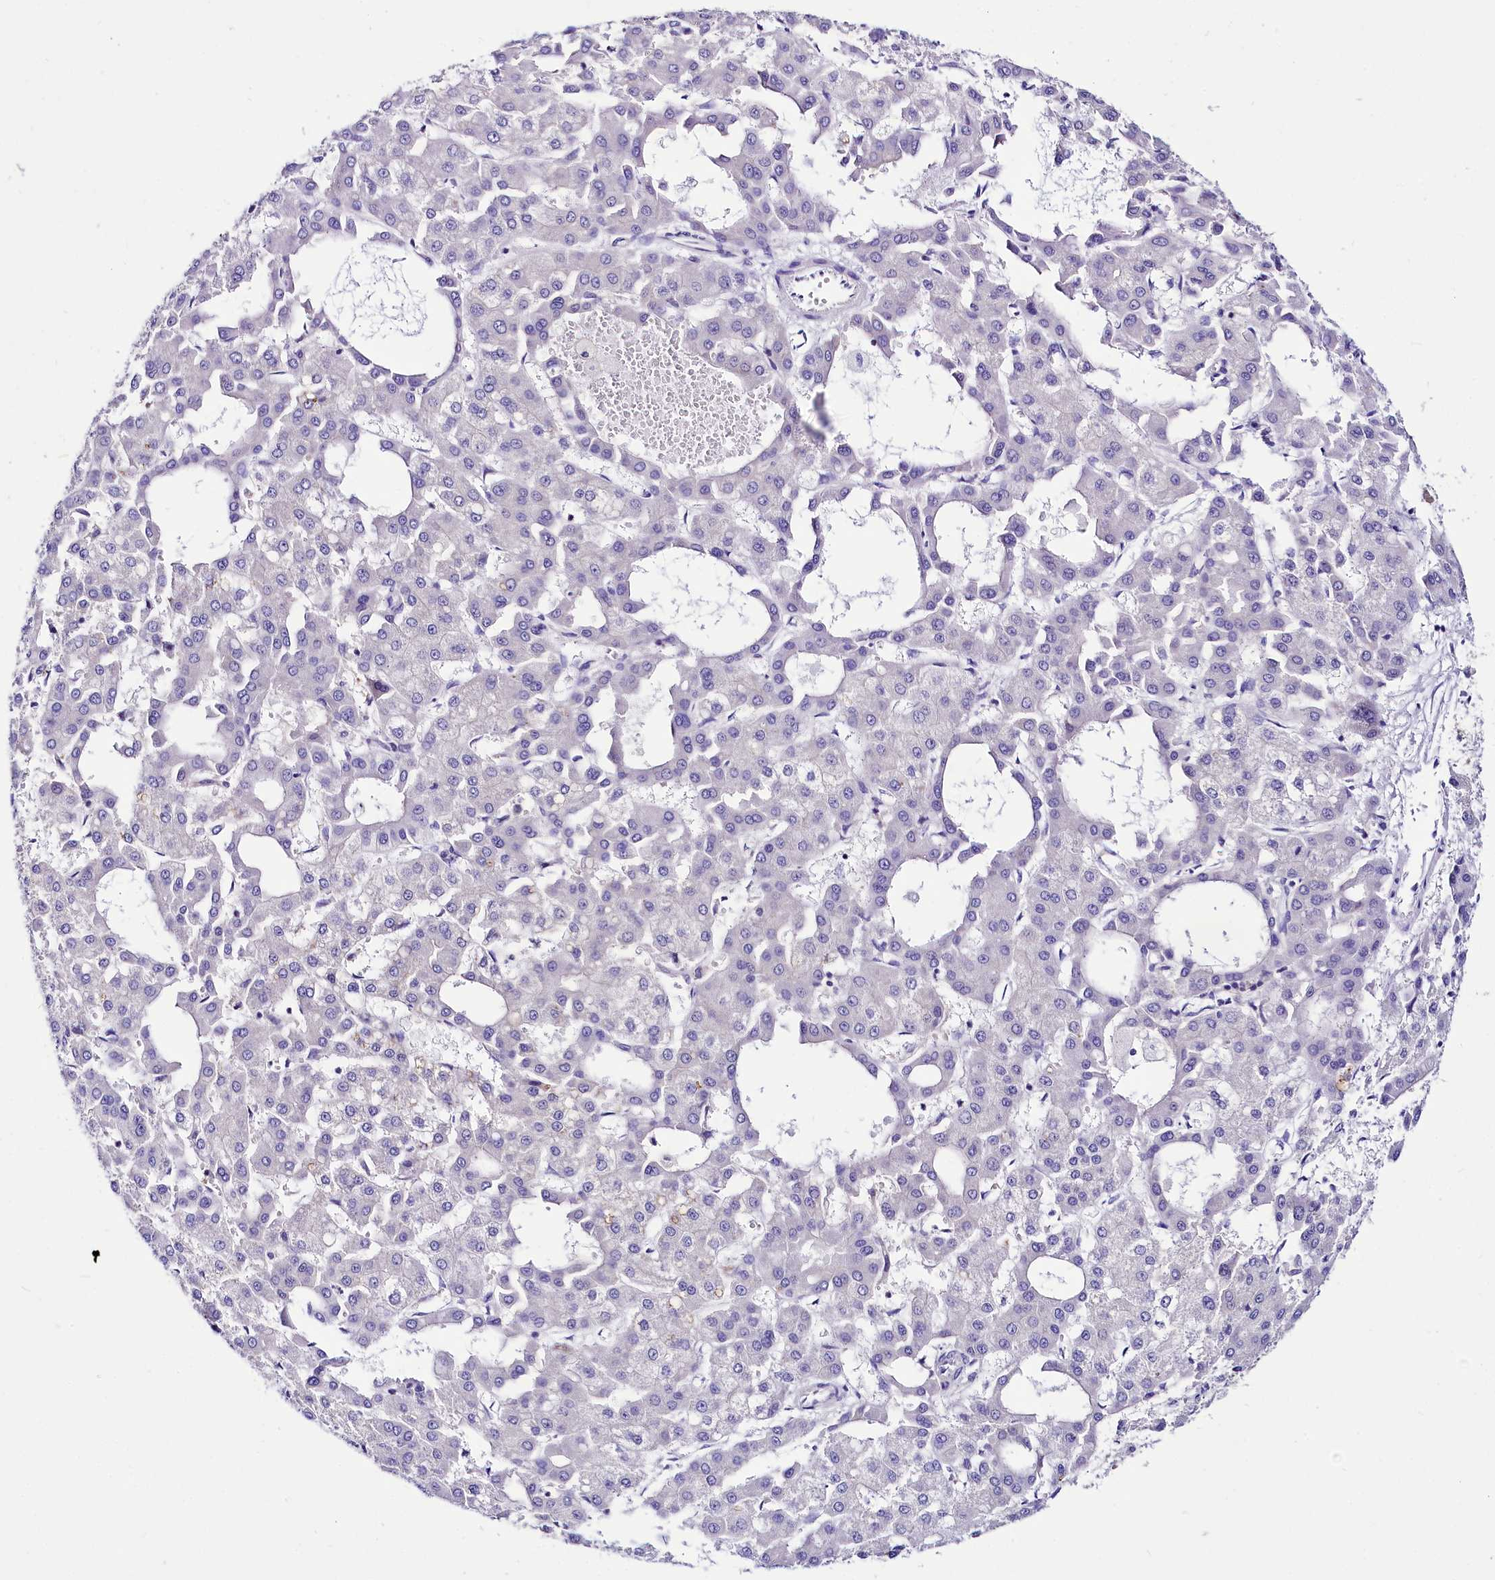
{"staining": {"intensity": "negative", "quantity": "none", "location": "none"}, "tissue": "liver cancer", "cell_type": "Tumor cells", "image_type": "cancer", "snomed": [{"axis": "morphology", "description": "Carcinoma, Hepatocellular, NOS"}, {"axis": "topography", "description": "Liver"}], "caption": "Photomicrograph shows no significant protein staining in tumor cells of hepatocellular carcinoma (liver).", "gene": "ABHD5", "patient": {"sex": "male", "age": 47}}